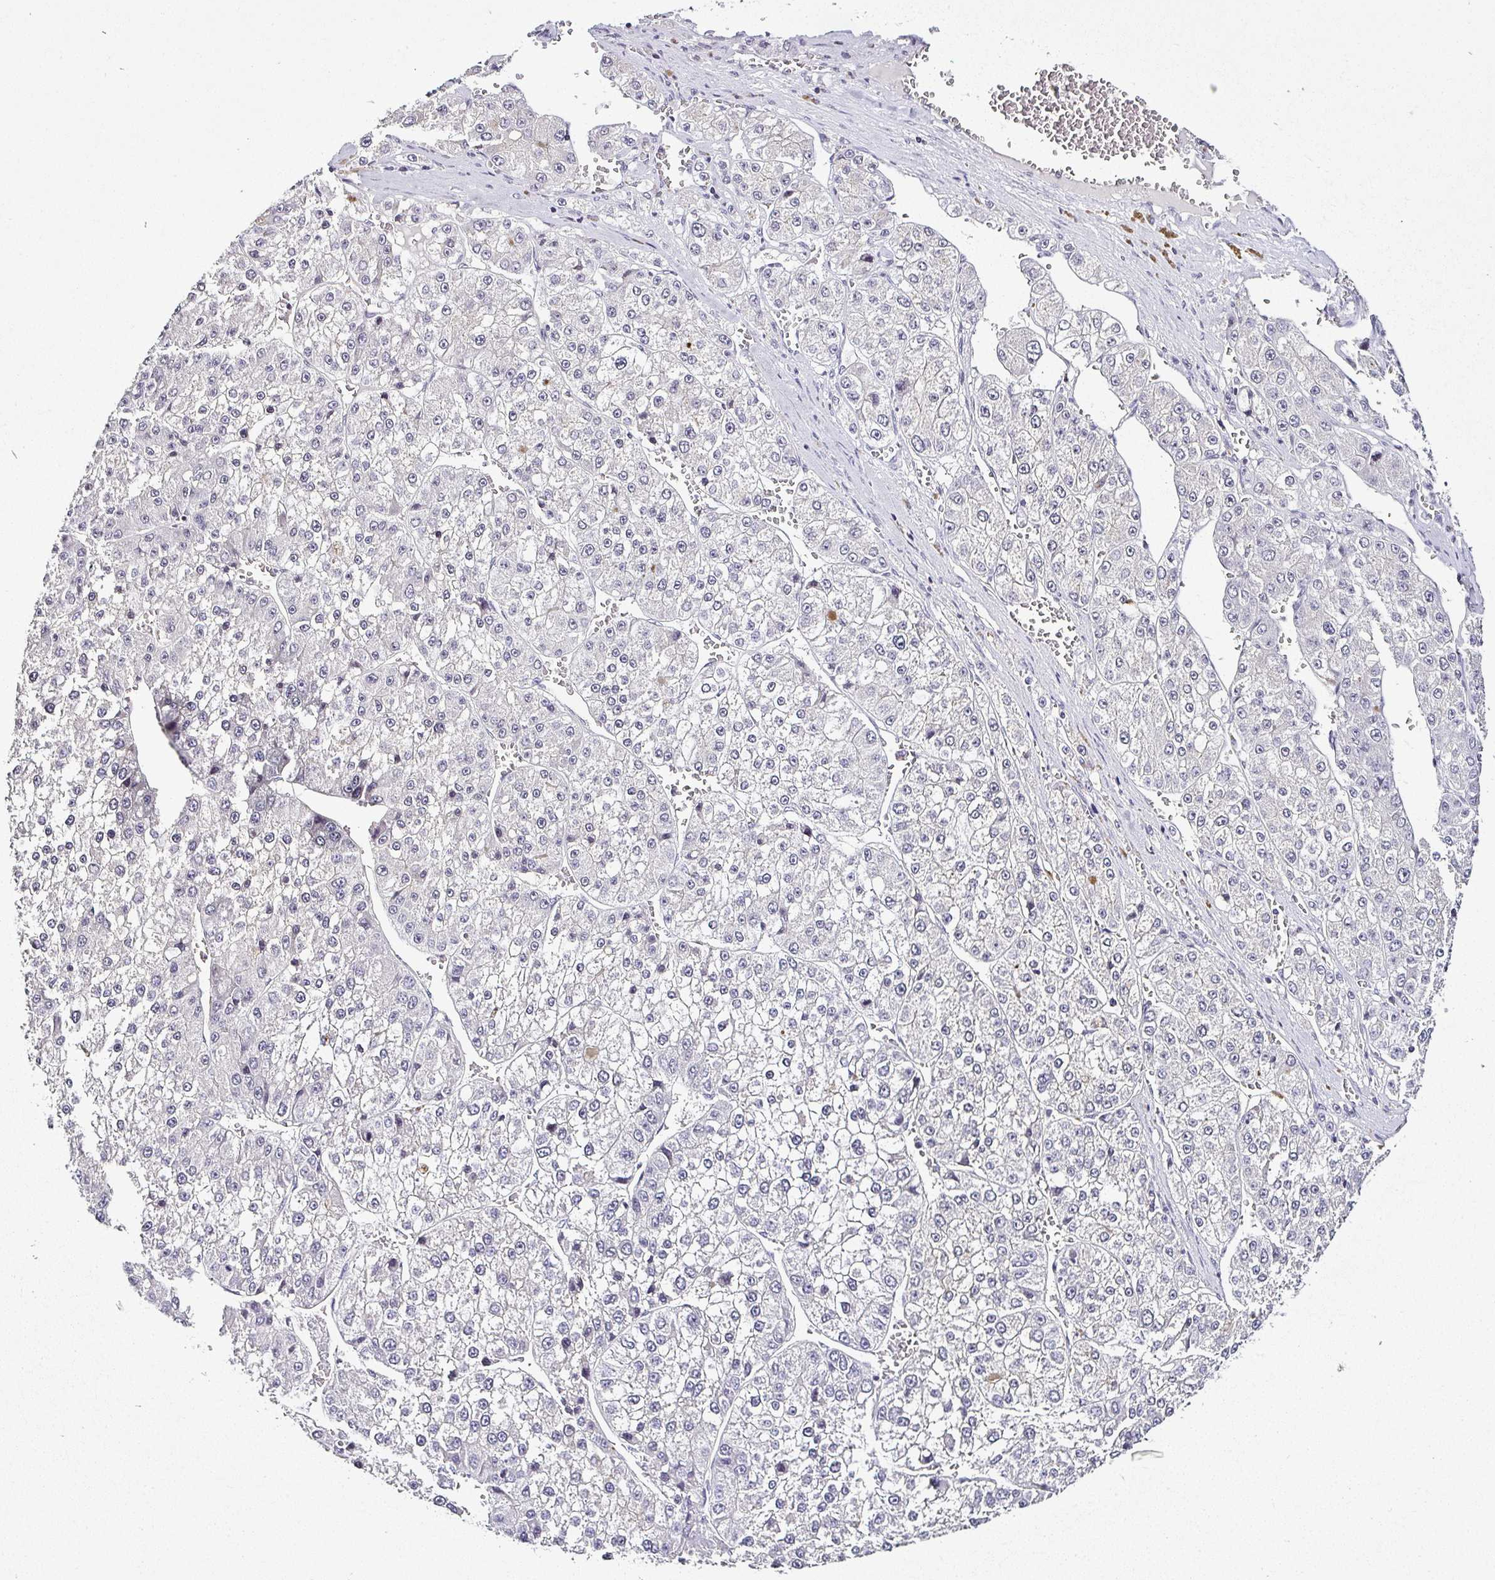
{"staining": {"intensity": "negative", "quantity": "none", "location": "none"}, "tissue": "liver cancer", "cell_type": "Tumor cells", "image_type": "cancer", "snomed": [{"axis": "morphology", "description": "Carcinoma, Hepatocellular, NOS"}, {"axis": "topography", "description": "Liver"}], "caption": "This image is of liver cancer (hepatocellular carcinoma) stained with IHC to label a protein in brown with the nuclei are counter-stained blue. There is no staining in tumor cells.", "gene": "SERPINB3", "patient": {"sex": "female", "age": 73}}